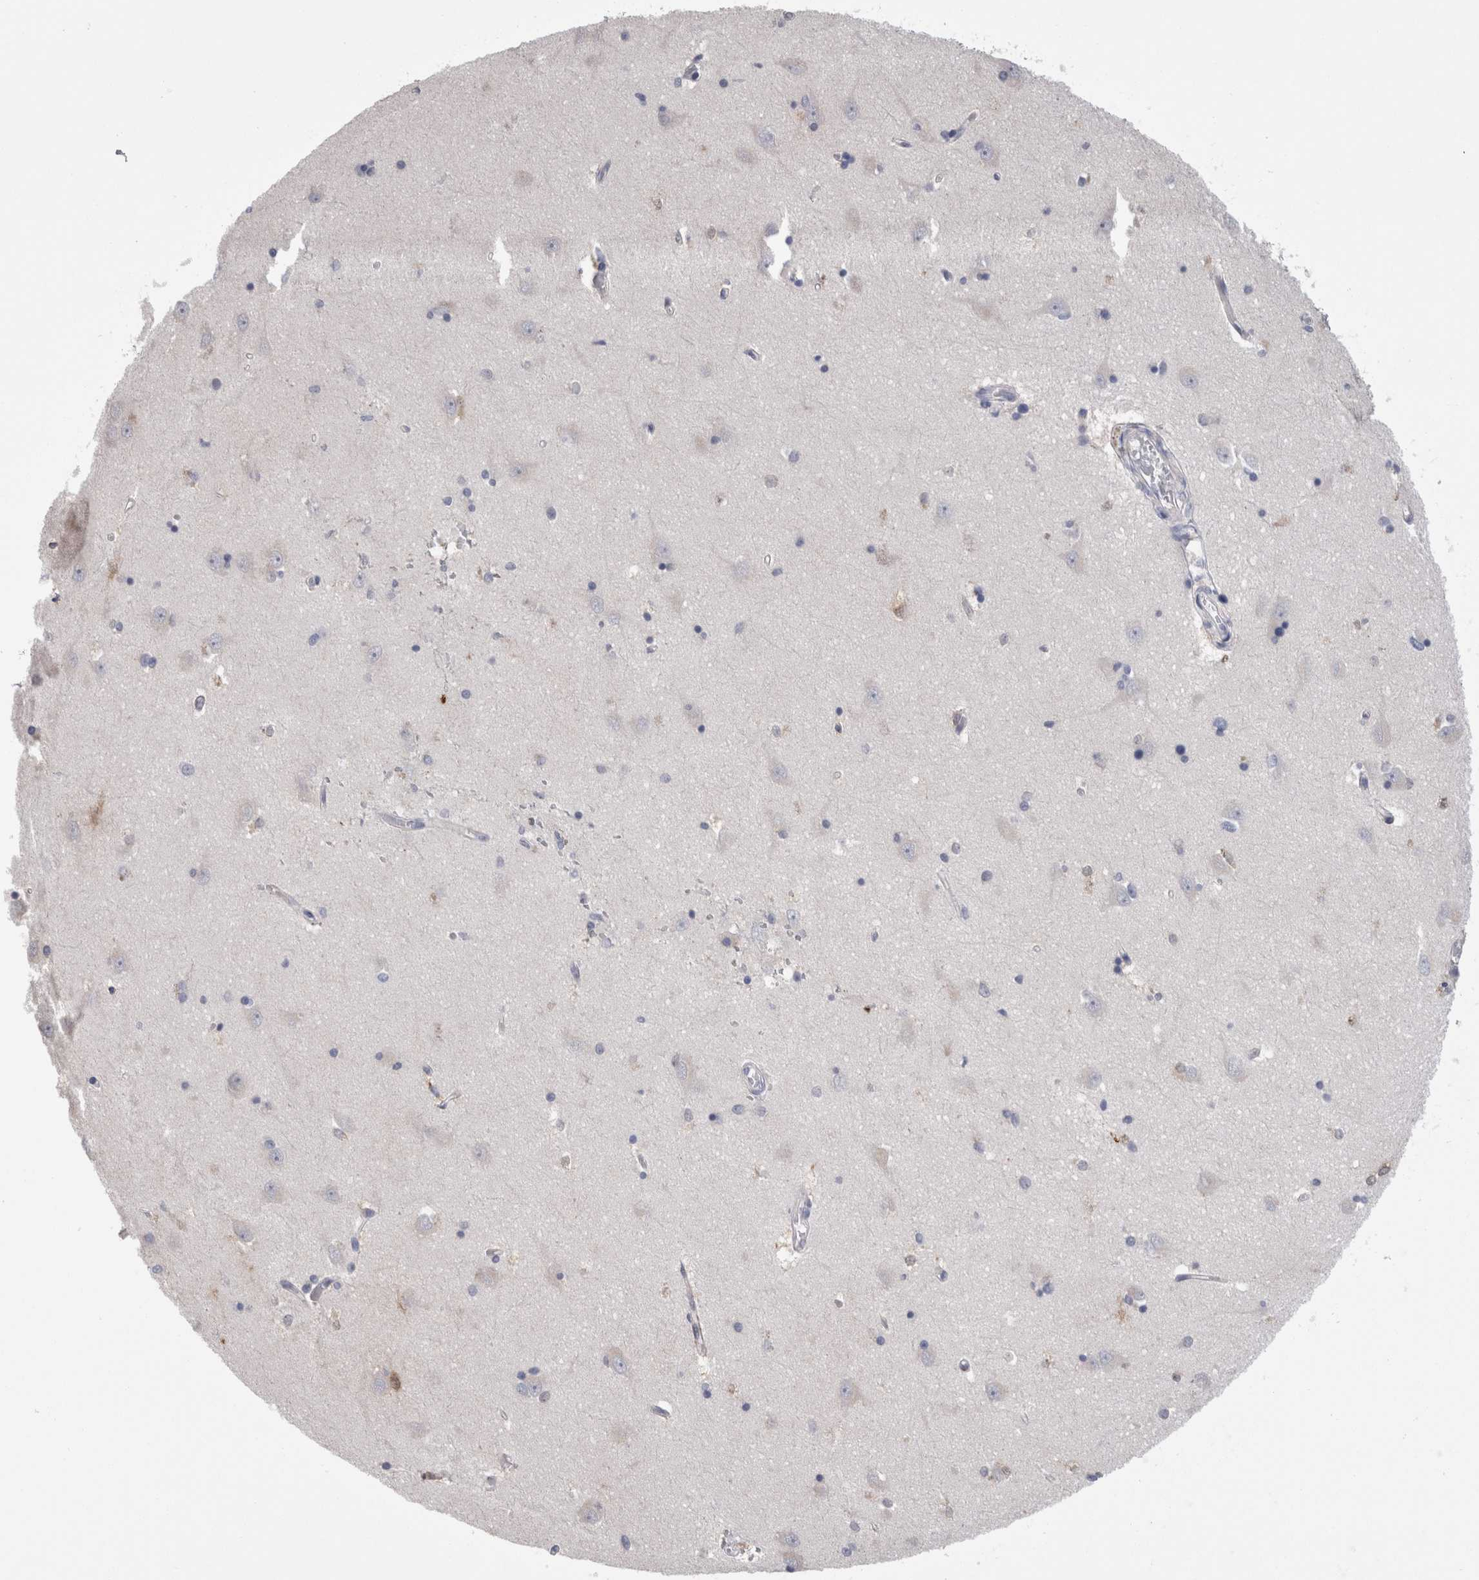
{"staining": {"intensity": "negative", "quantity": "none", "location": "none"}, "tissue": "hippocampus", "cell_type": "Glial cells", "image_type": "normal", "snomed": [{"axis": "morphology", "description": "Normal tissue, NOS"}, {"axis": "topography", "description": "Hippocampus"}], "caption": "Protein analysis of benign hippocampus reveals no significant staining in glial cells. Nuclei are stained in blue.", "gene": "DCTN6", "patient": {"sex": "male", "age": 45}}